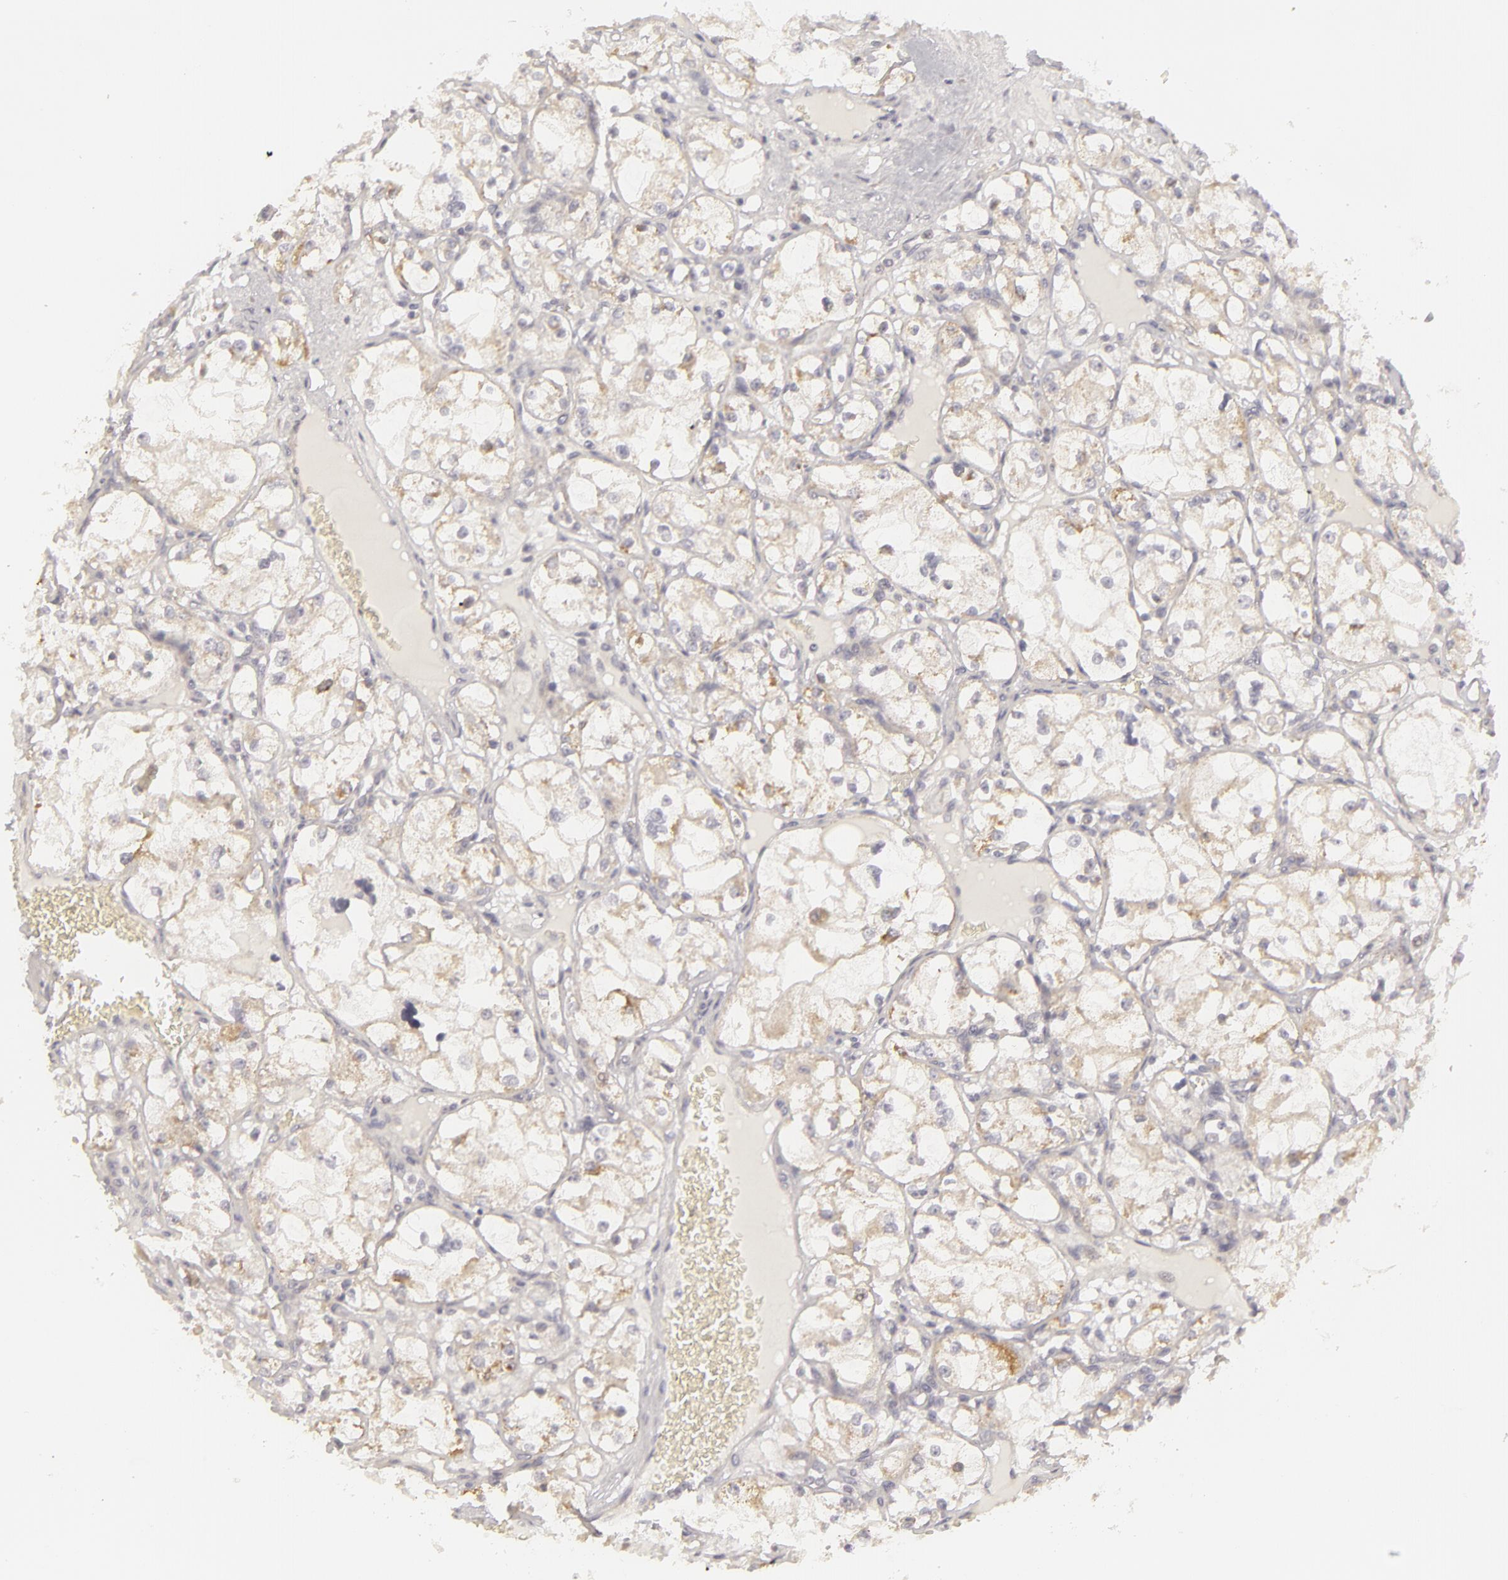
{"staining": {"intensity": "weak", "quantity": "<25%", "location": "cytoplasmic/membranous"}, "tissue": "renal cancer", "cell_type": "Tumor cells", "image_type": "cancer", "snomed": [{"axis": "morphology", "description": "Adenocarcinoma, NOS"}, {"axis": "topography", "description": "Kidney"}], "caption": "Immunohistochemistry of human adenocarcinoma (renal) exhibits no staining in tumor cells.", "gene": "ATP2B3", "patient": {"sex": "male", "age": 61}}